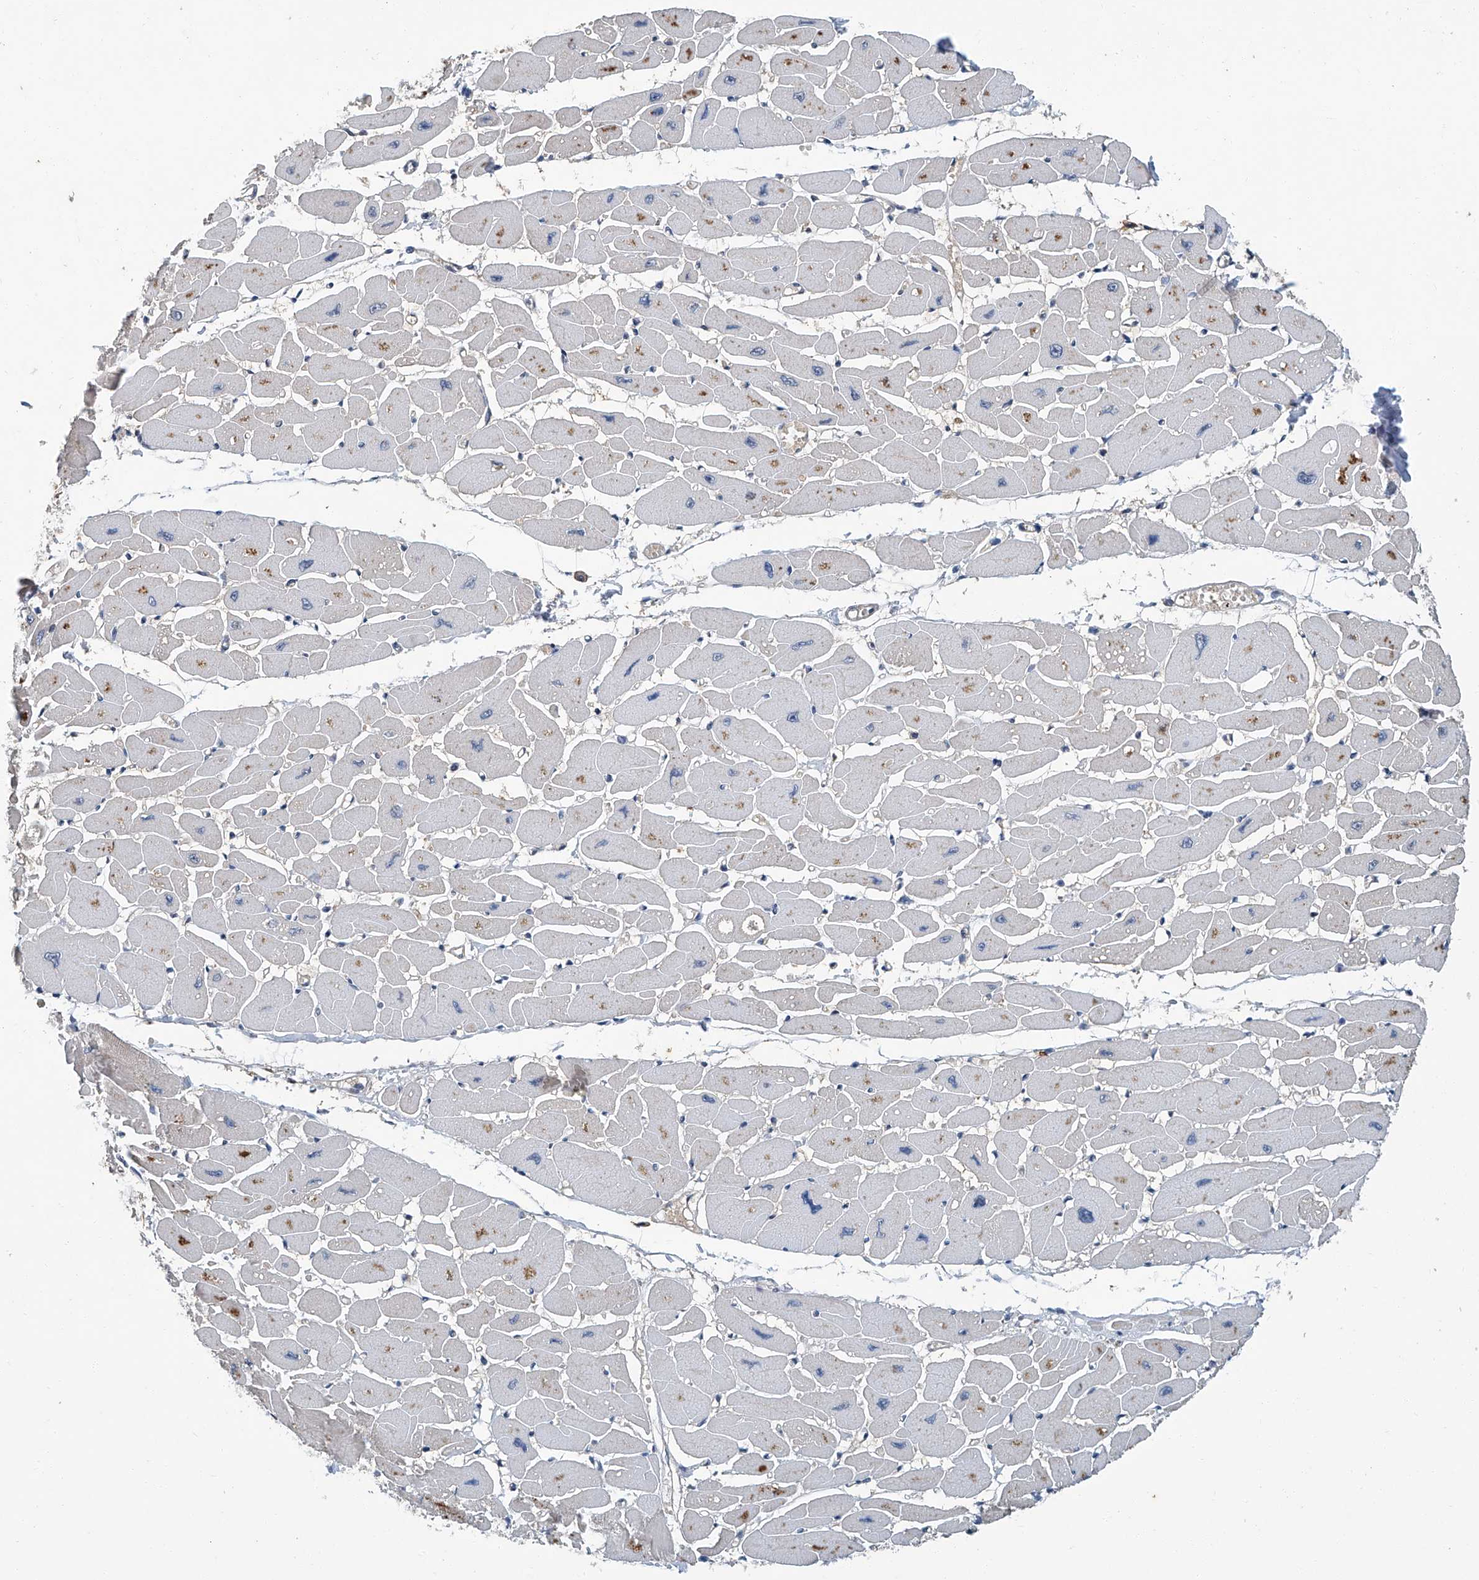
{"staining": {"intensity": "weak", "quantity": "<25%", "location": "cytoplasmic/membranous"}, "tissue": "heart muscle", "cell_type": "Cardiomyocytes", "image_type": "normal", "snomed": [{"axis": "morphology", "description": "Normal tissue, NOS"}, {"axis": "topography", "description": "Heart"}], "caption": "Protein analysis of normal heart muscle demonstrates no significant positivity in cardiomyocytes. (DAB IHC, high magnification).", "gene": "CLK1", "patient": {"sex": "female", "age": 54}}